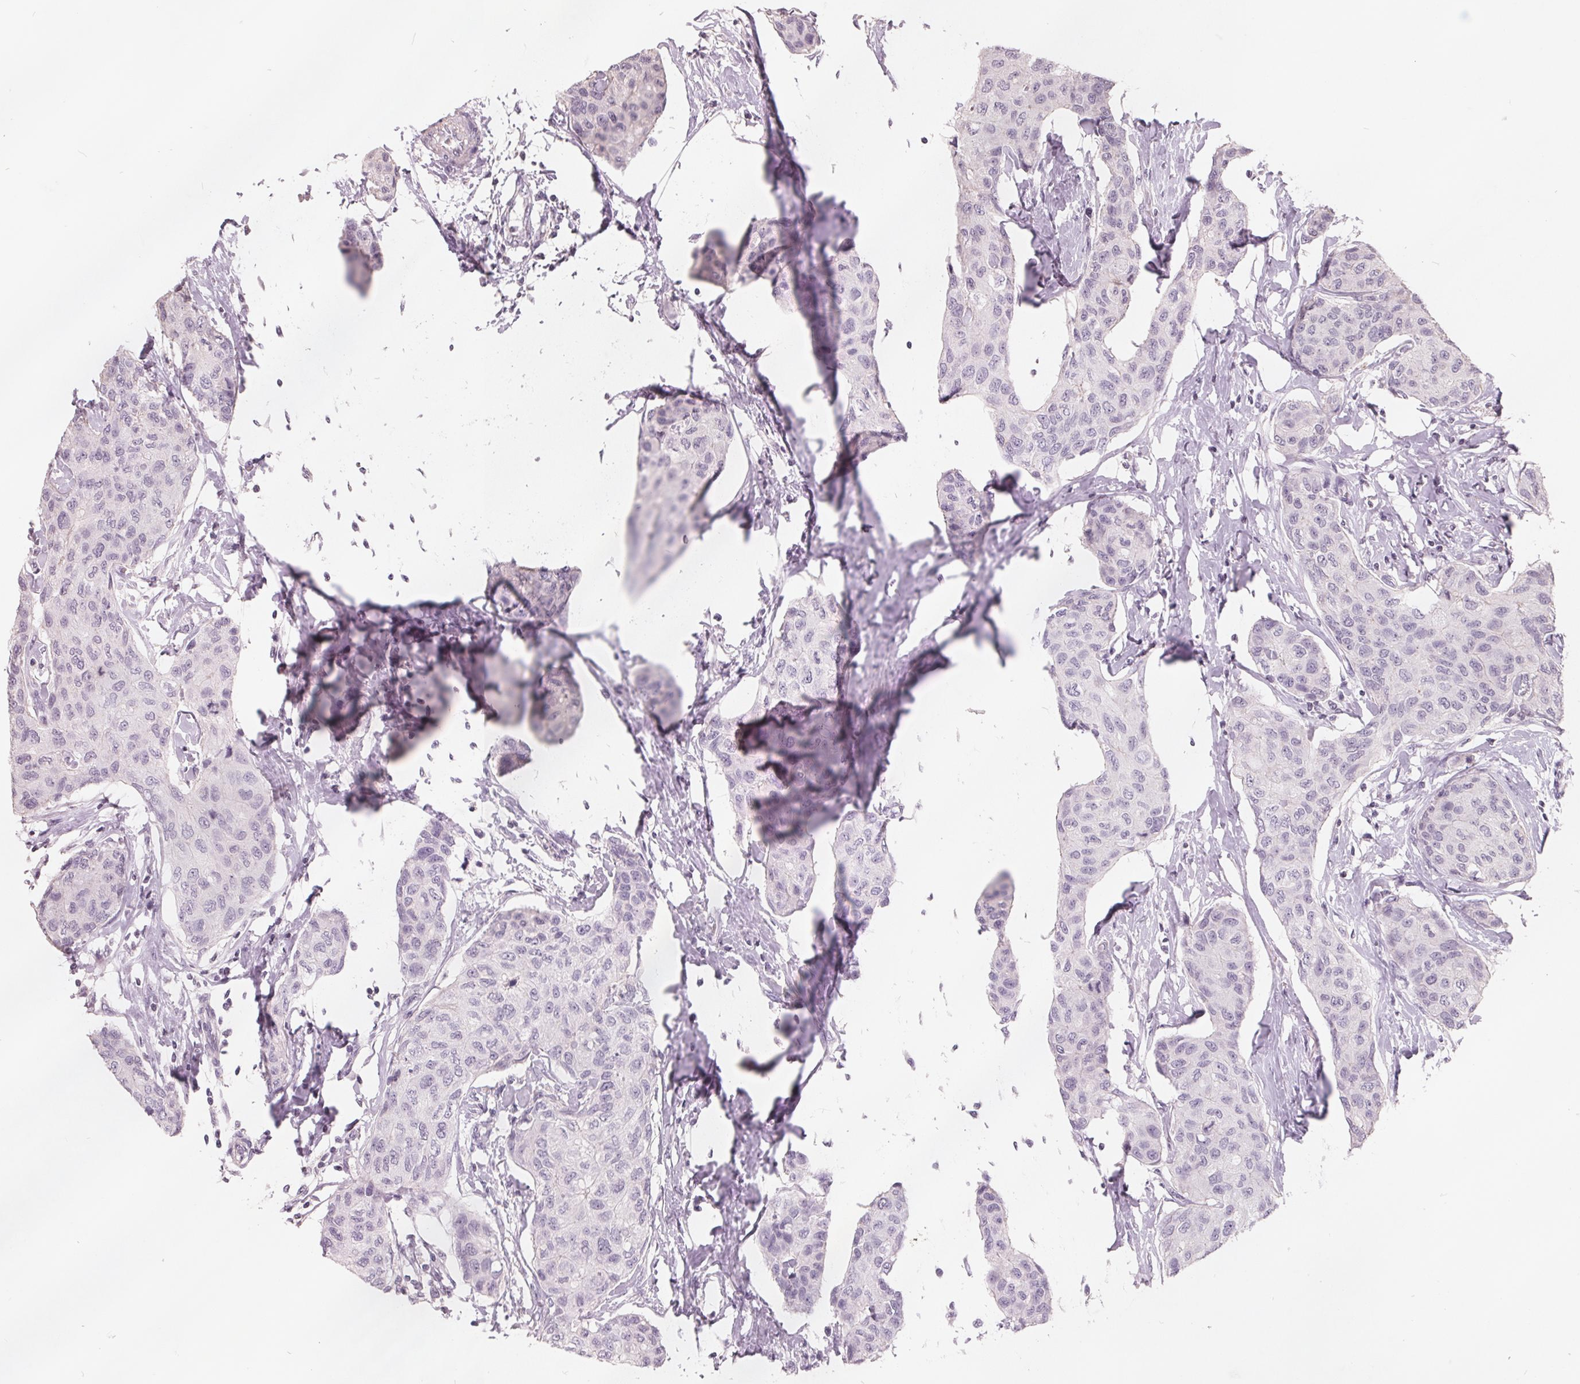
{"staining": {"intensity": "negative", "quantity": "none", "location": "none"}, "tissue": "breast cancer", "cell_type": "Tumor cells", "image_type": "cancer", "snomed": [{"axis": "morphology", "description": "Duct carcinoma"}, {"axis": "topography", "description": "Breast"}], "caption": "Tumor cells are negative for brown protein staining in breast cancer (intraductal carcinoma).", "gene": "FTCD", "patient": {"sex": "female", "age": 80}}